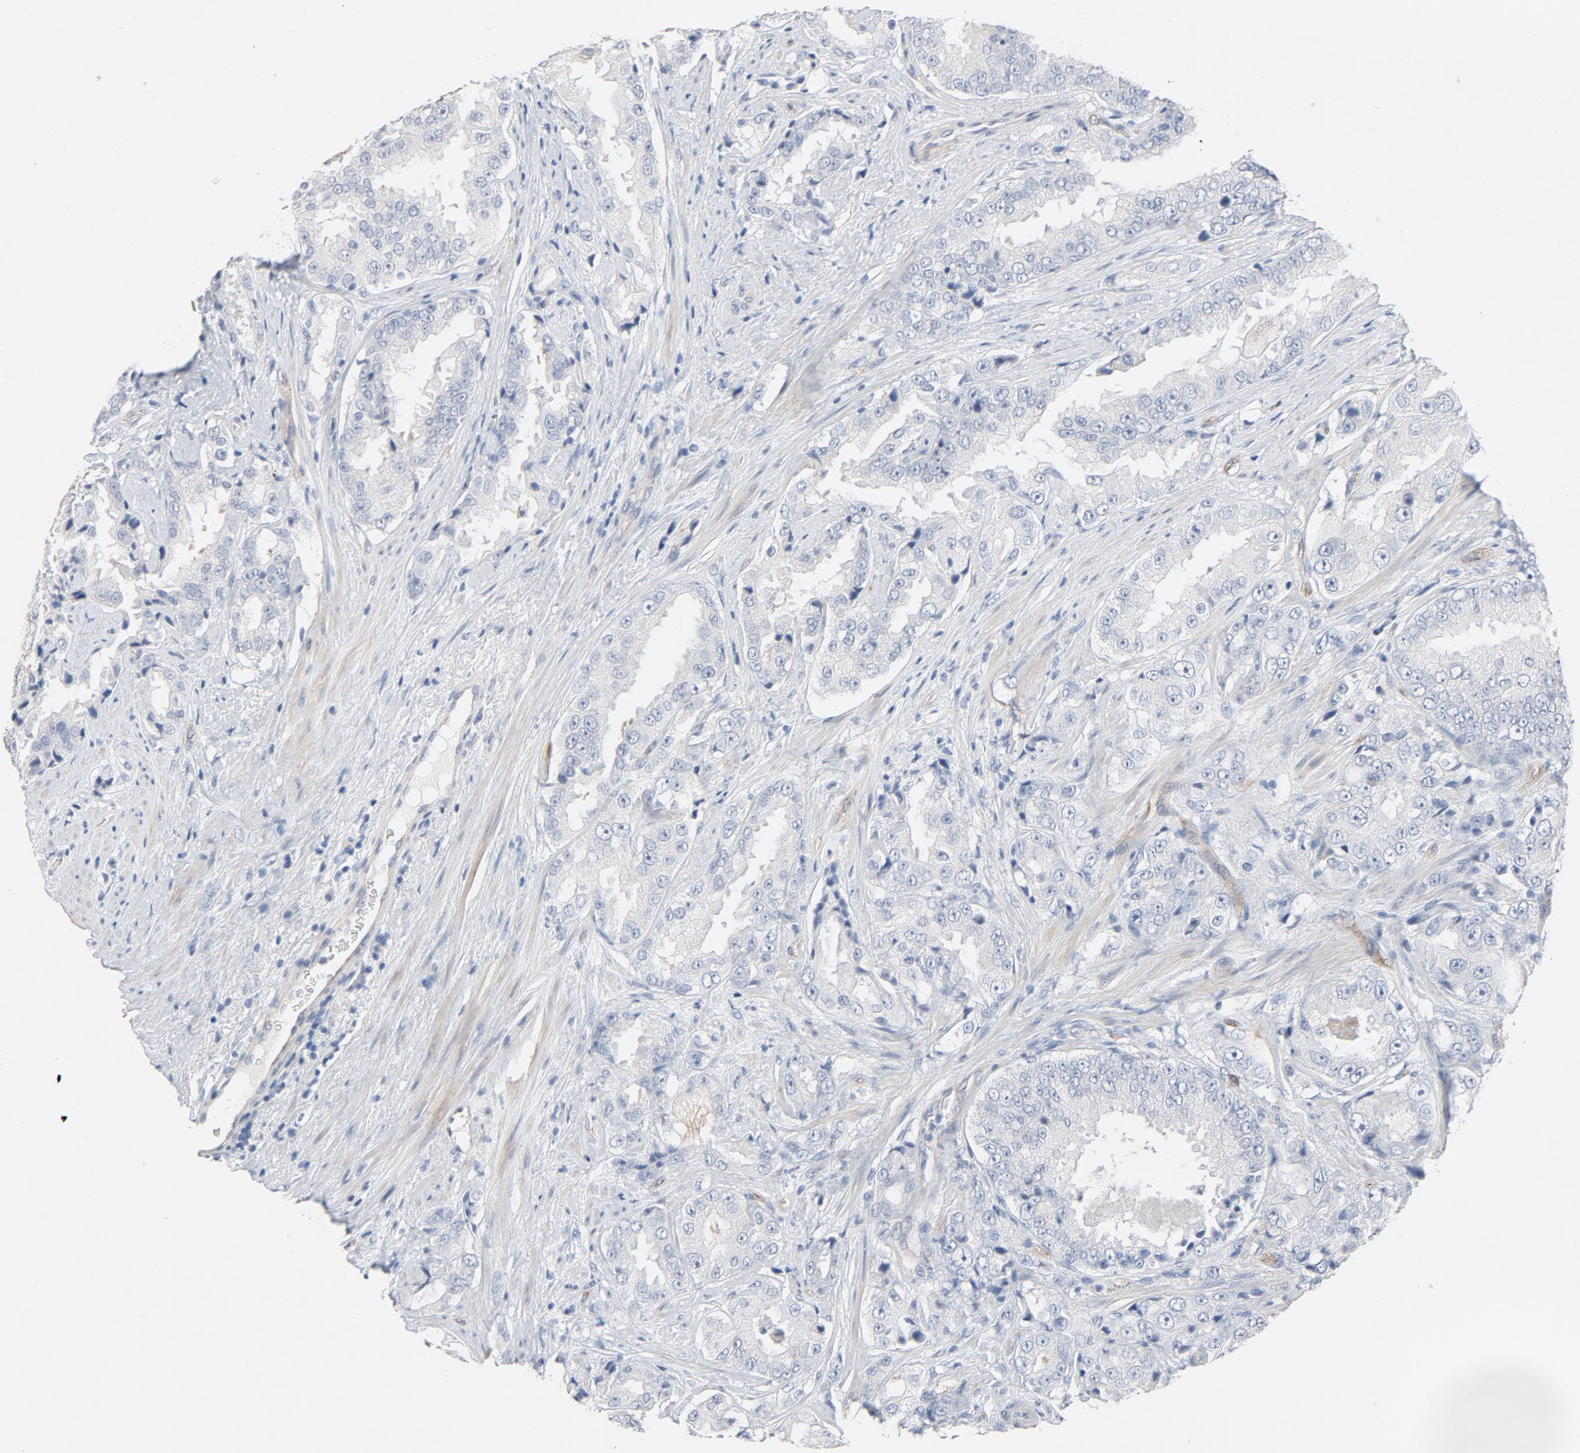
{"staining": {"intensity": "negative", "quantity": "none", "location": "none"}, "tissue": "prostate cancer", "cell_type": "Tumor cells", "image_type": "cancer", "snomed": [{"axis": "morphology", "description": "Adenocarcinoma, High grade"}, {"axis": "topography", "description": "Prostate"}], "caption": "Immunohistochemistry (IHC) micrograph of human prostate cancer stained for a protein (brown), which reveals no staining in tumor cells.", "gene": "KDR", "patient": {"sex": "male", "age": 73}}